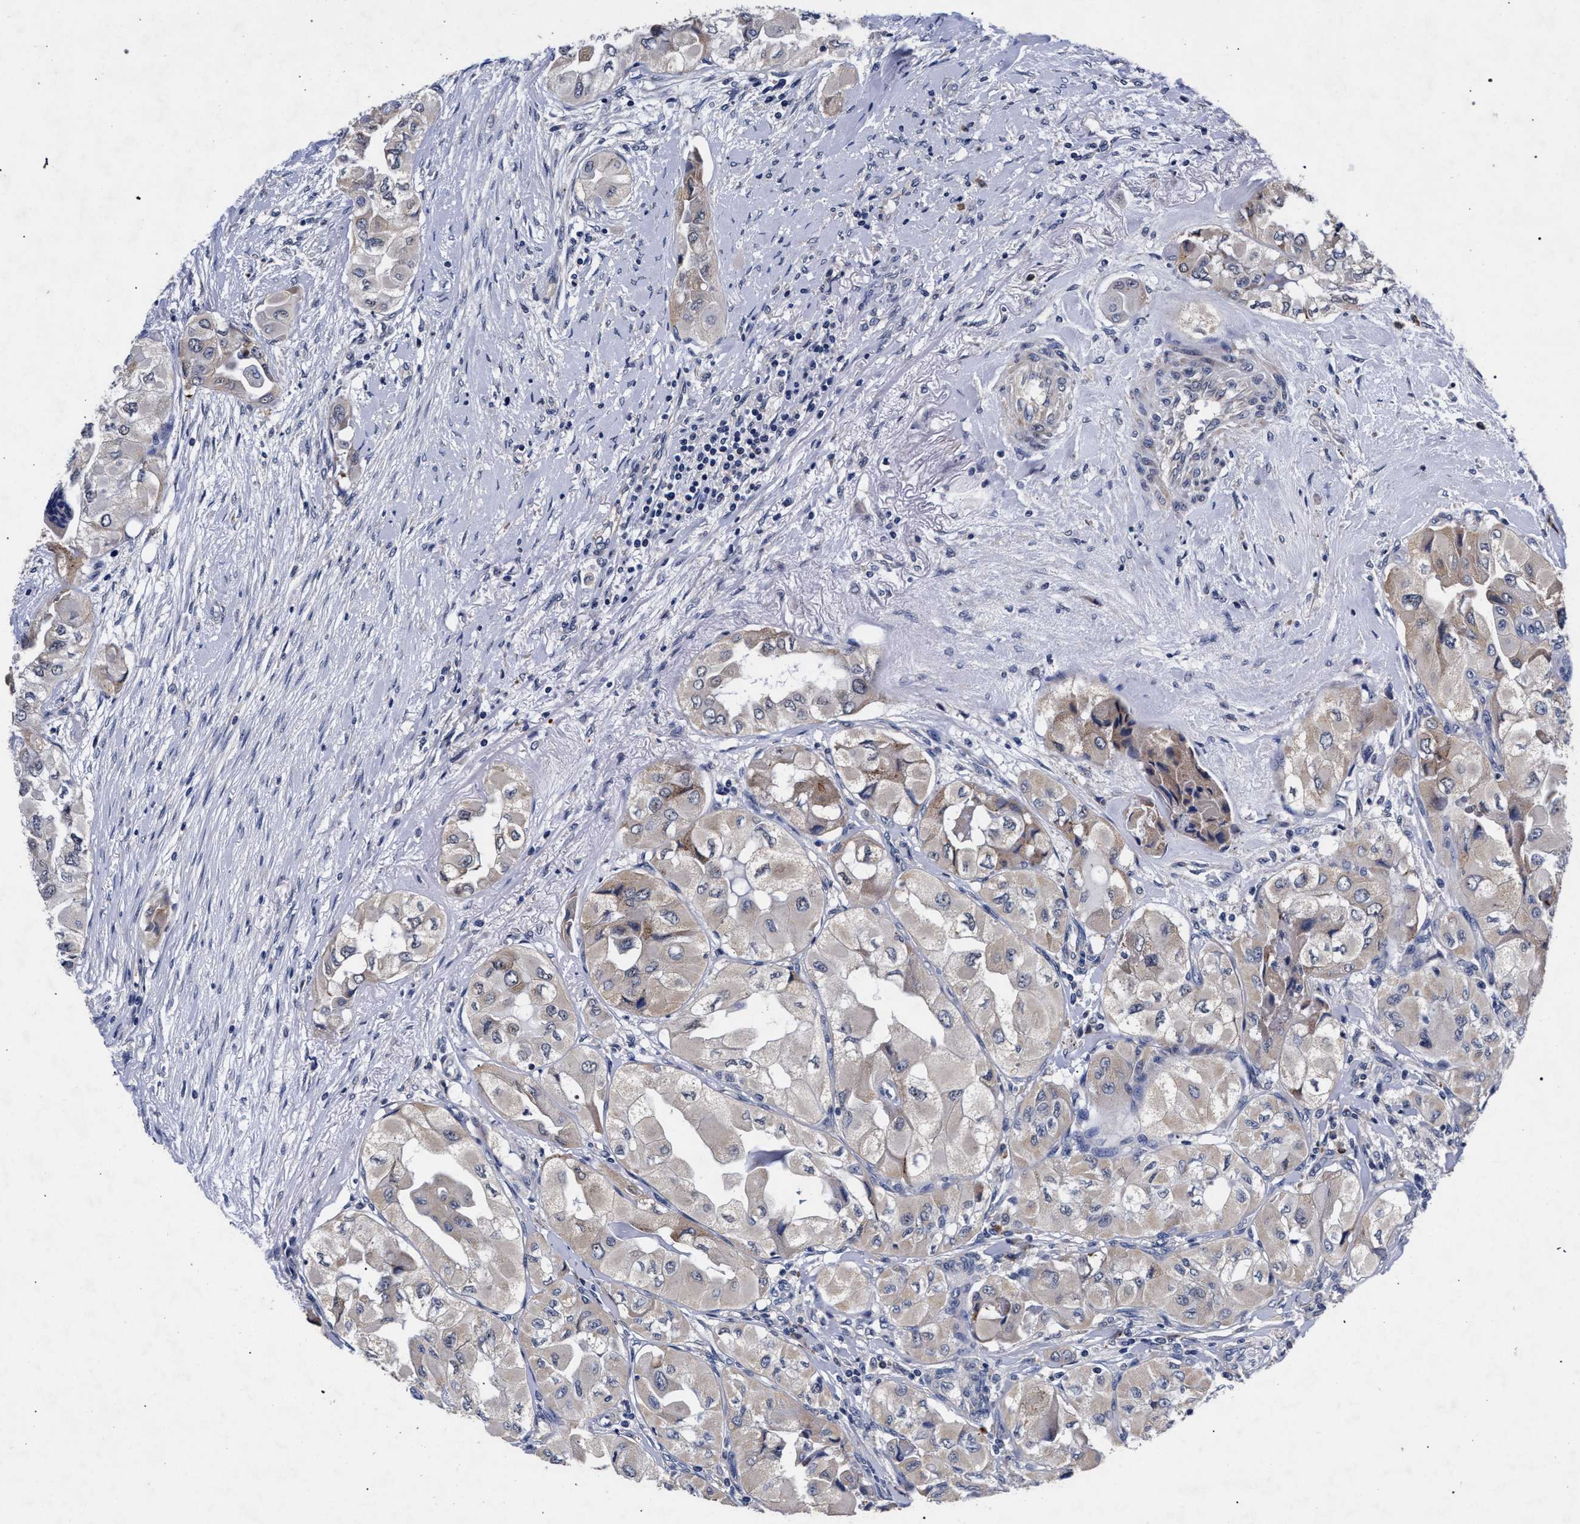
{"staining": {"intensity": "weak", "quantity": "25%-75%", "location": "cytoplasmic/membranous"}, "tissue": "thyroid cancer", "cell_type": "Tumor cells", "image_type": "cancer", "snomed": [{"axis": "morphology", "description": "Papillary adenocarcinoma, NOS"}, {"axis": "topography", "description": "Thyroid gland"}], "caption": "Immunohistochemical staining of thyroid cancer (papillary adenocarcinoma) shows weak cytoplasmic/membranous protein staining in about 25%-75% of tumor cells. Nuclei are stained in blue.", "gene": "CFAP95", "patient": {"sex": "female", "age": 59}}